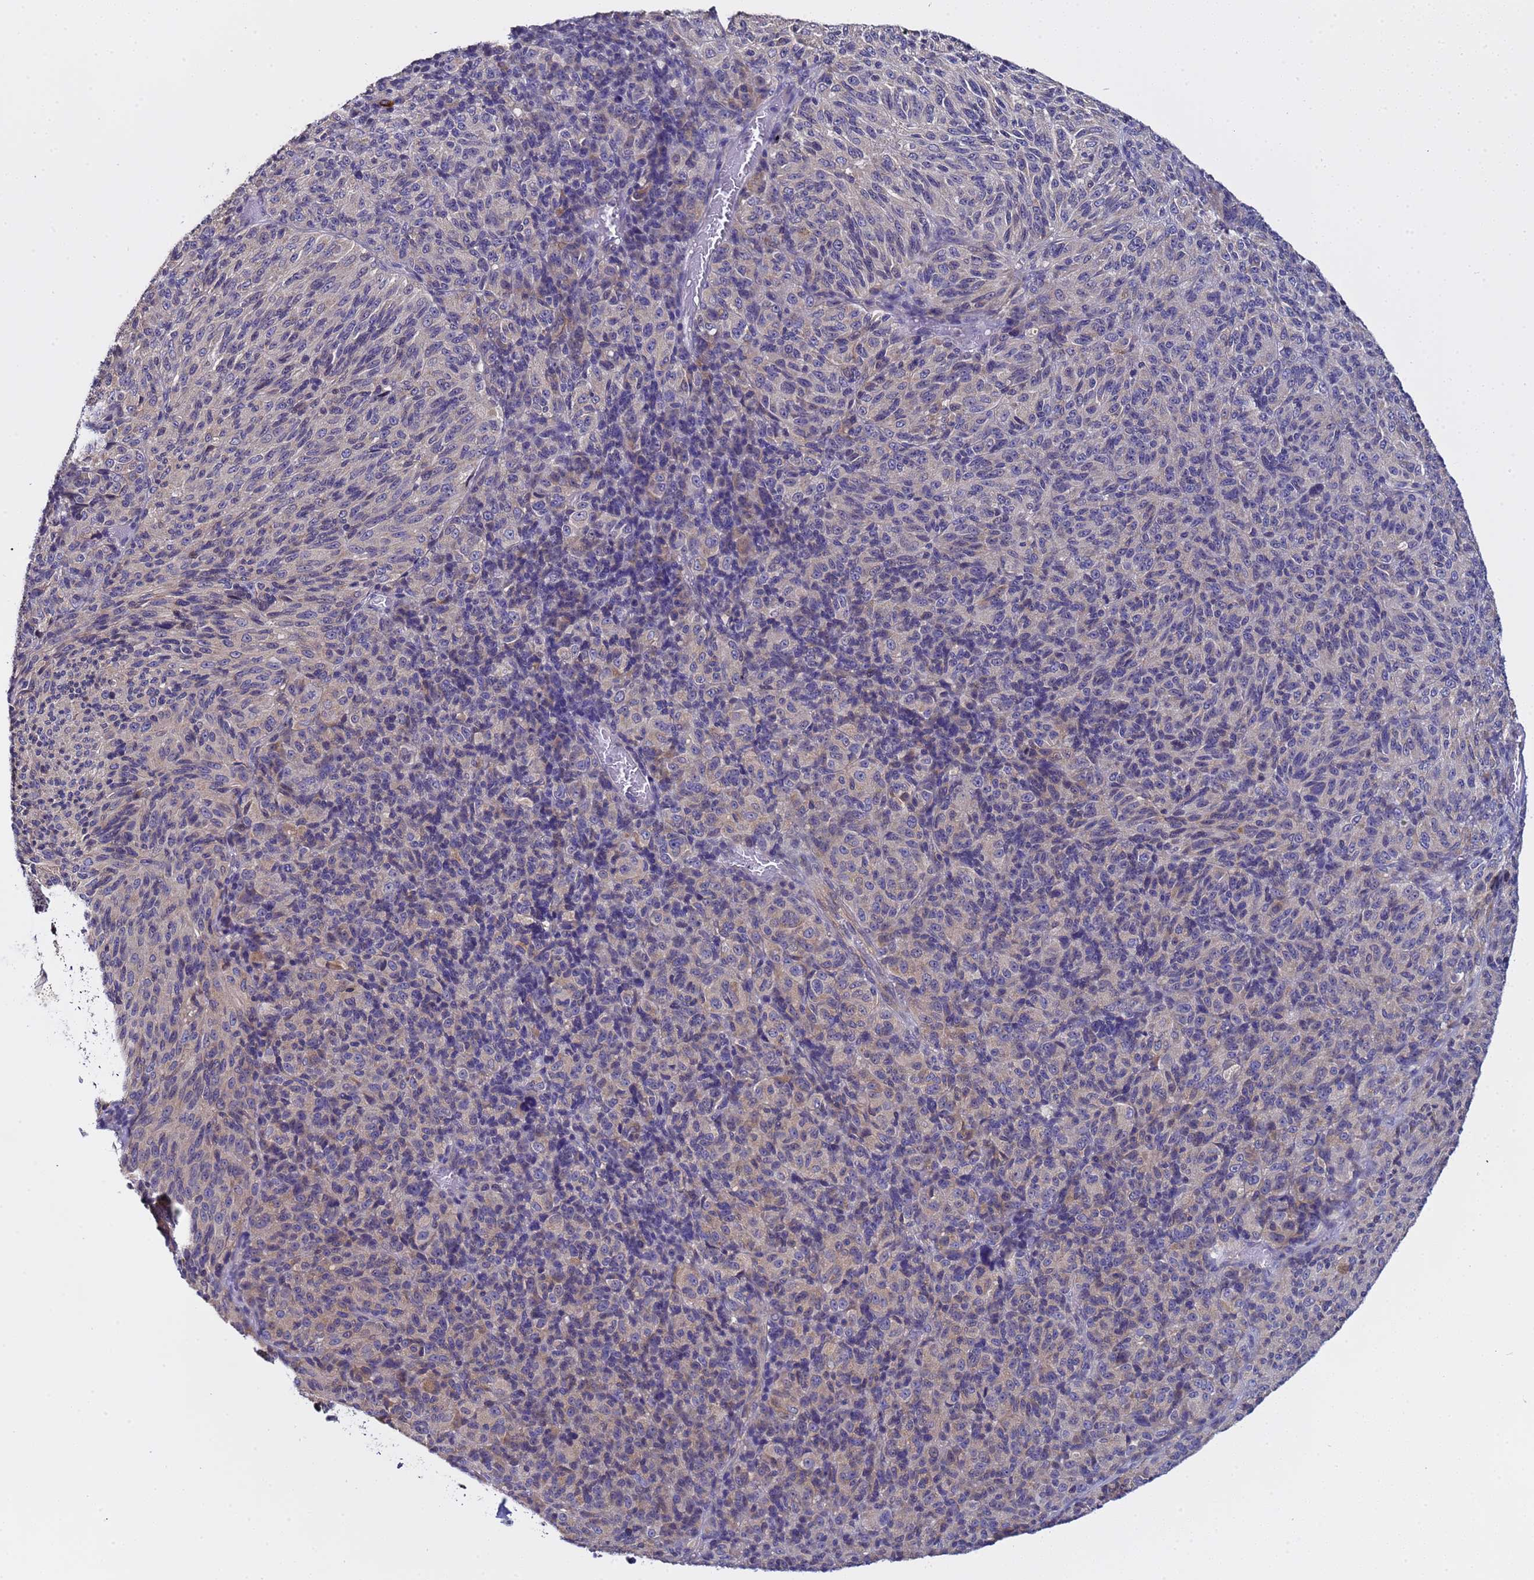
{"staining": {"intensity": "negative", "quantity": "none", "location": "none"}, "tissue": "melanoma", "cell_type": "Tumor cells", "image_type": "cancer", "snomed": [{"axis": "morphology", "description": "Malignant melanoma, Metastatic site"}, {"axis": "topography", "description": "Brain"}], "caption": "There is no significant expression in tumor cells of melanoma.", "gene": "ELMOD2", "patient": {"sex": "female", "age": 56}}